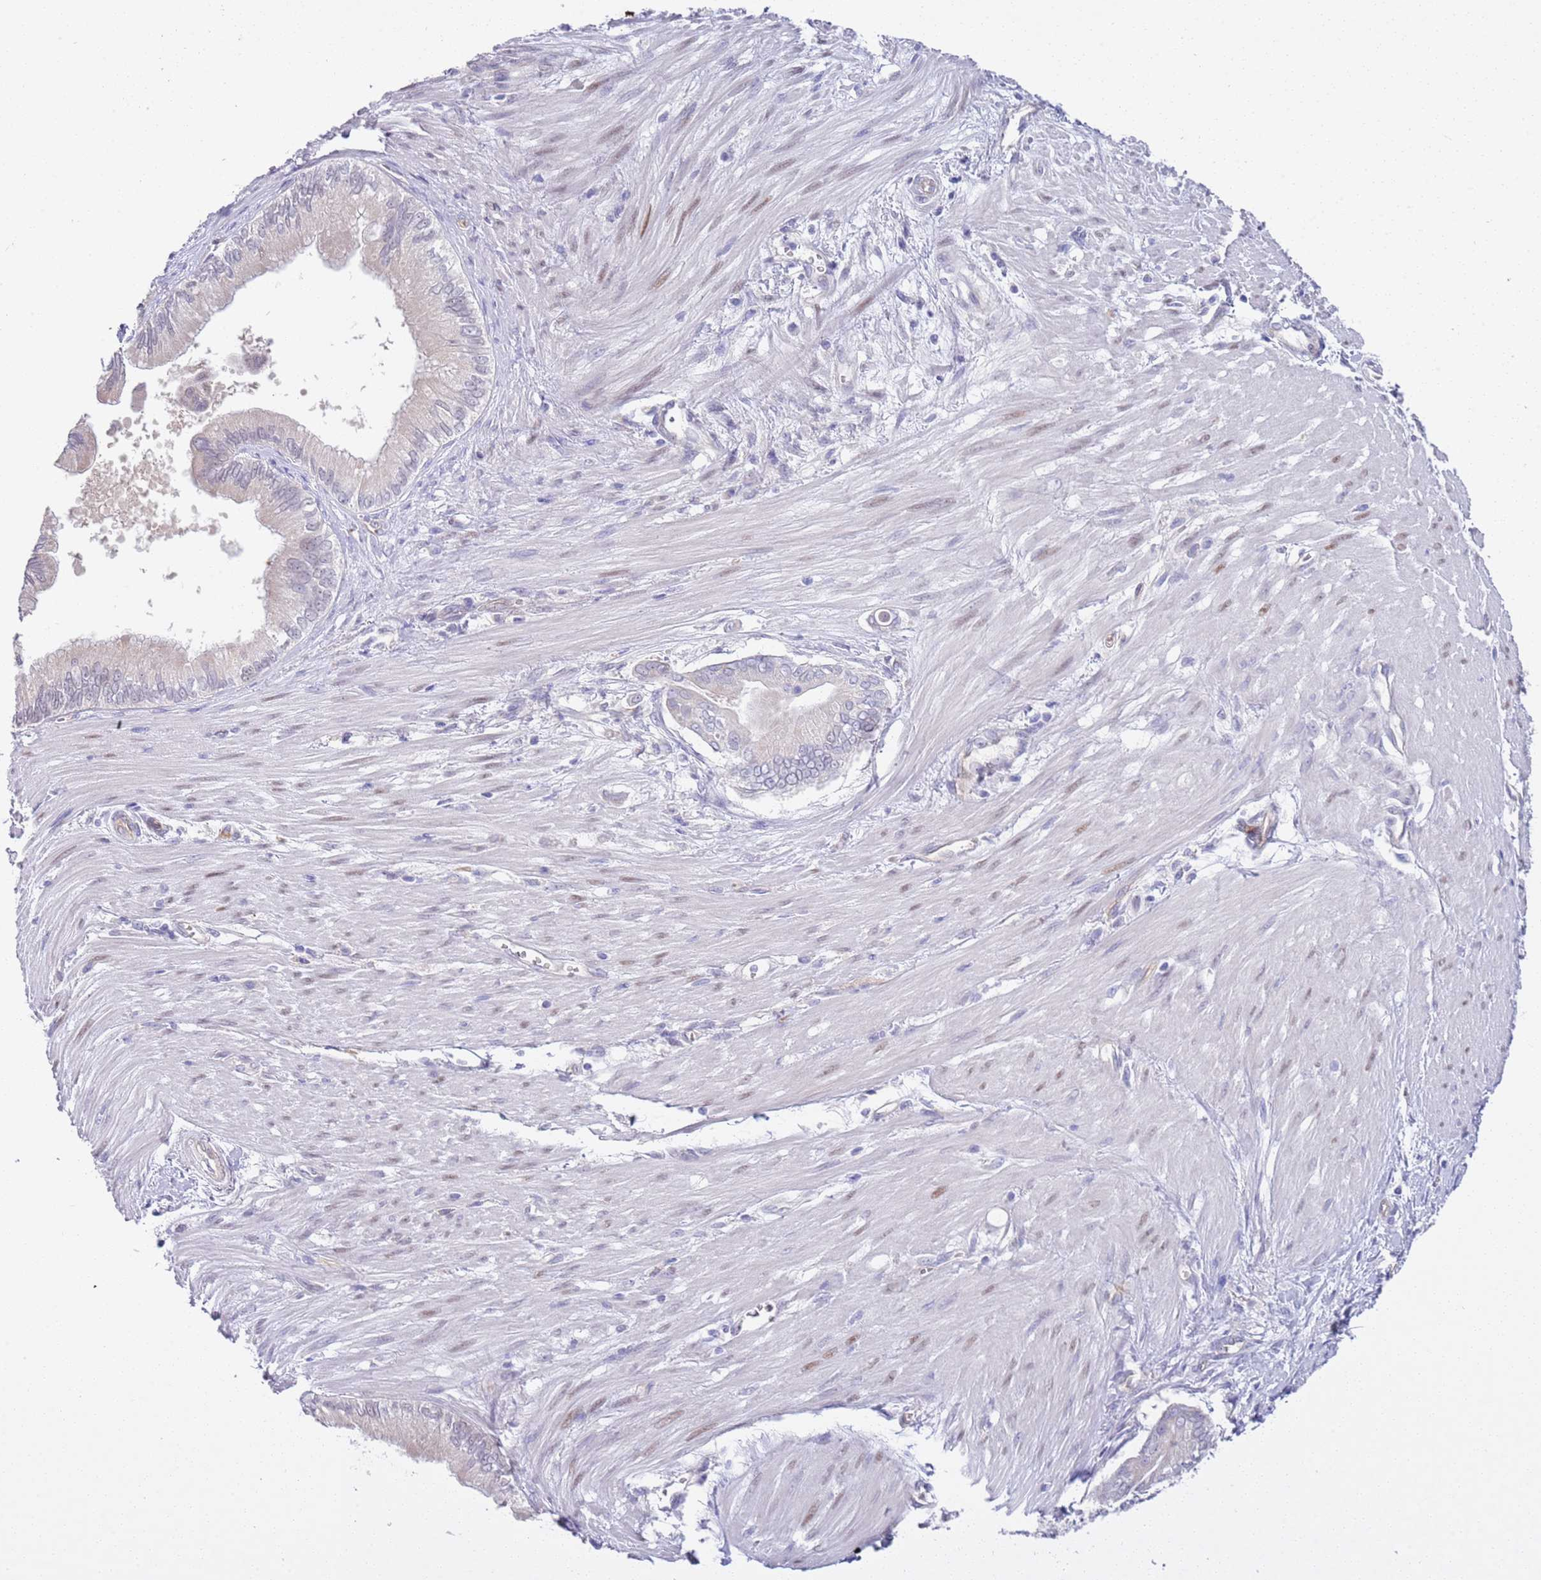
{"staining": {"intensity": "negative", "quantity": "none", "location": "none"}, "tissue": "pancreatic cancer", "cell_type": "Tumor cells", "image_type": "cancer", "snomed": [{"axis": "morphology", "description": "Adenocarcinoma, NOS"}, {"axis": "topography", "description": "Pancreas"}], "caption": "A high-resolution image shows immunohistochemistry (IHC) staining of pancreatic cancer (adenocarcinoma), which demonstrates no significant positivity in tumor cells.", "gene": "BRMS1L", "patient": {"sex": "male", "age": 71}}